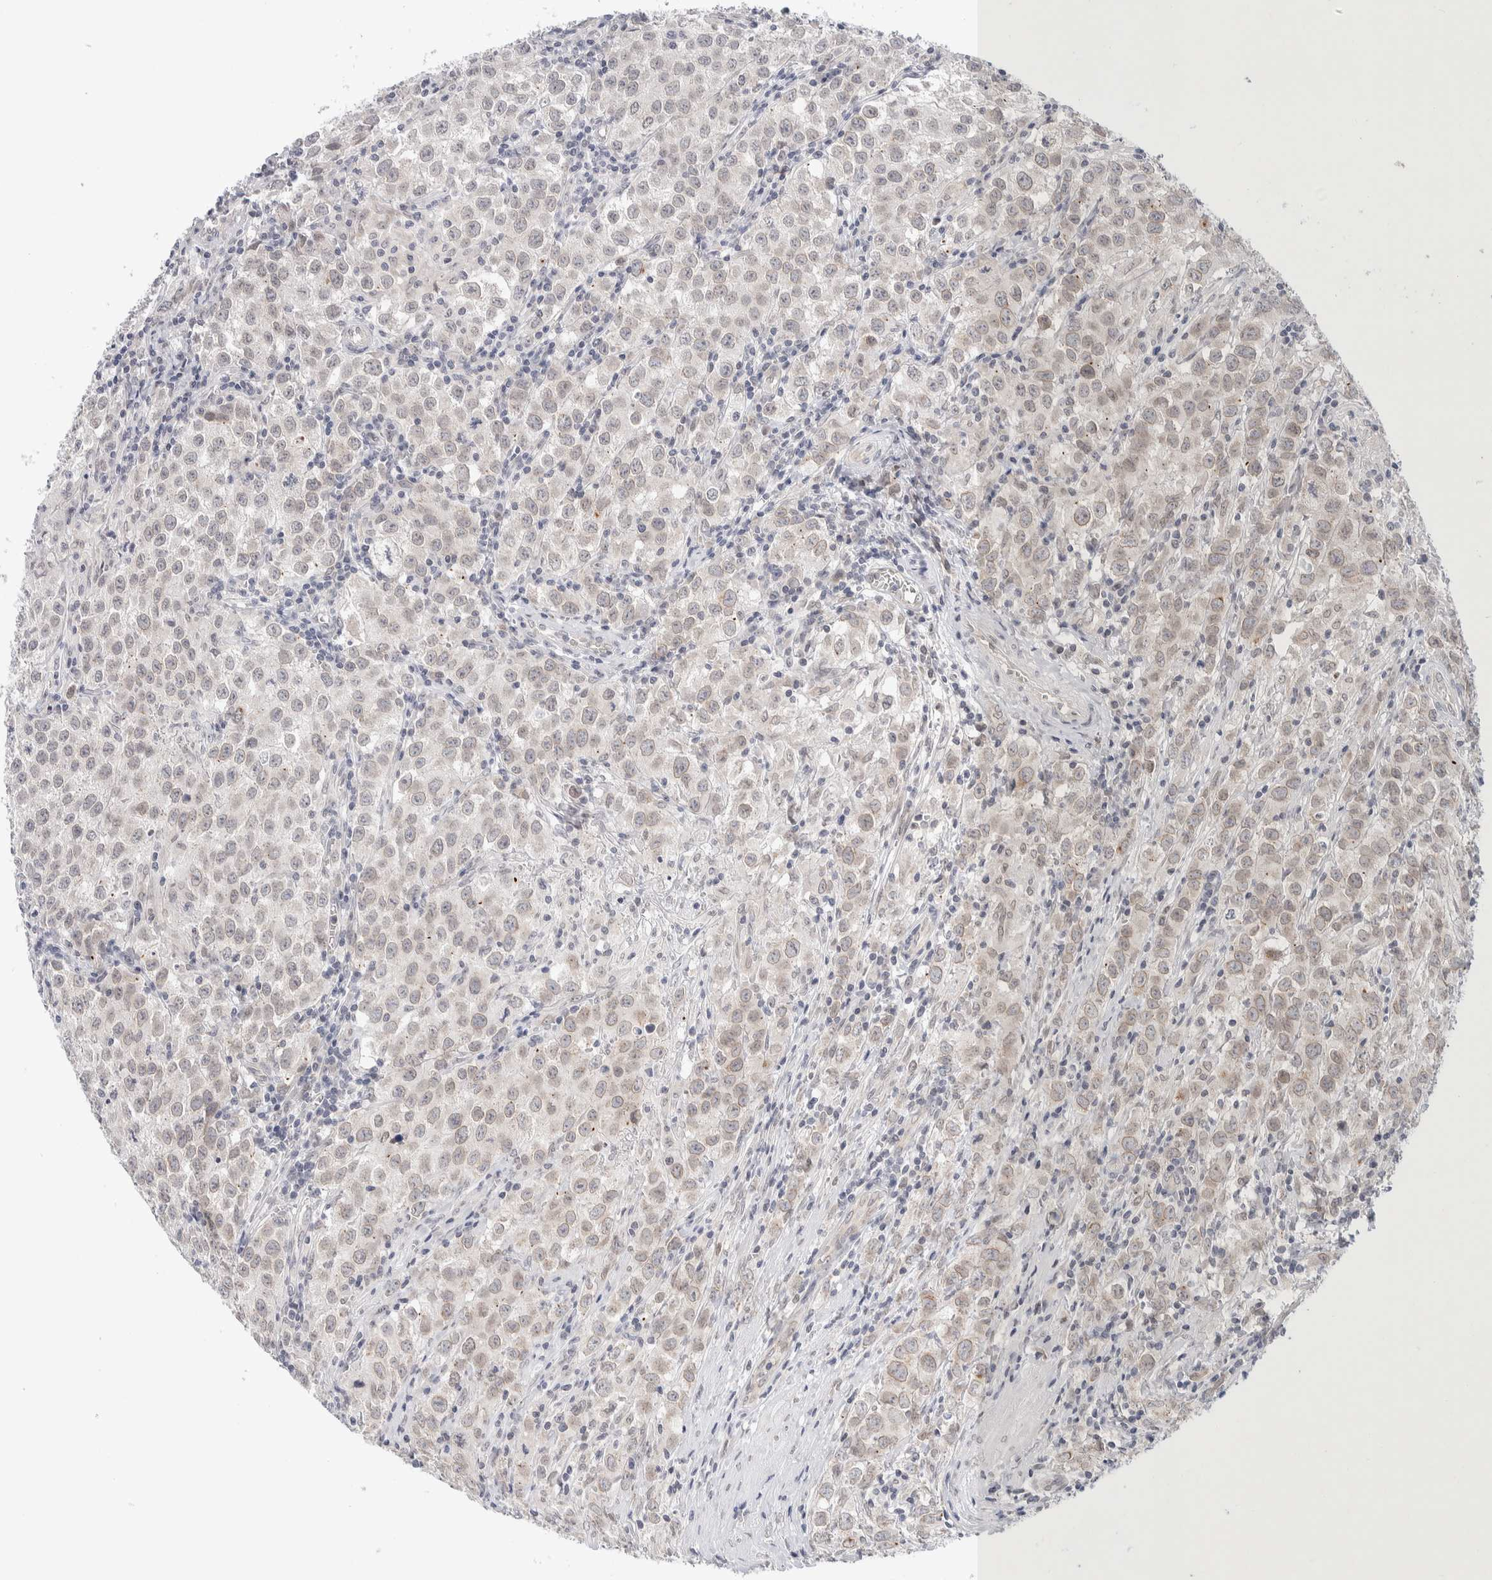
{"staining": {"intensity": "negative", "quantity": "none", "location": "none"}, "tissue": "testis cancer", "cell_type": "Tumor cells", "image_type": "cancer", "snomed": [{"axis": "morphology", "description": "Seminoma, NOS"}, {"axis": "morphology", "description": "Carcinoma, Embryonal, NOS"}, {"axis": "topography", "description": "Testis"}], "caption": "DAB (3,3'-diaminobenzidine) immunohistochemical staining of embryonal carcinoma (testis) displays no significant positivity in tumor cells.", "gene": "CRAT", "patient": {"sex": "male", "age": 43}}